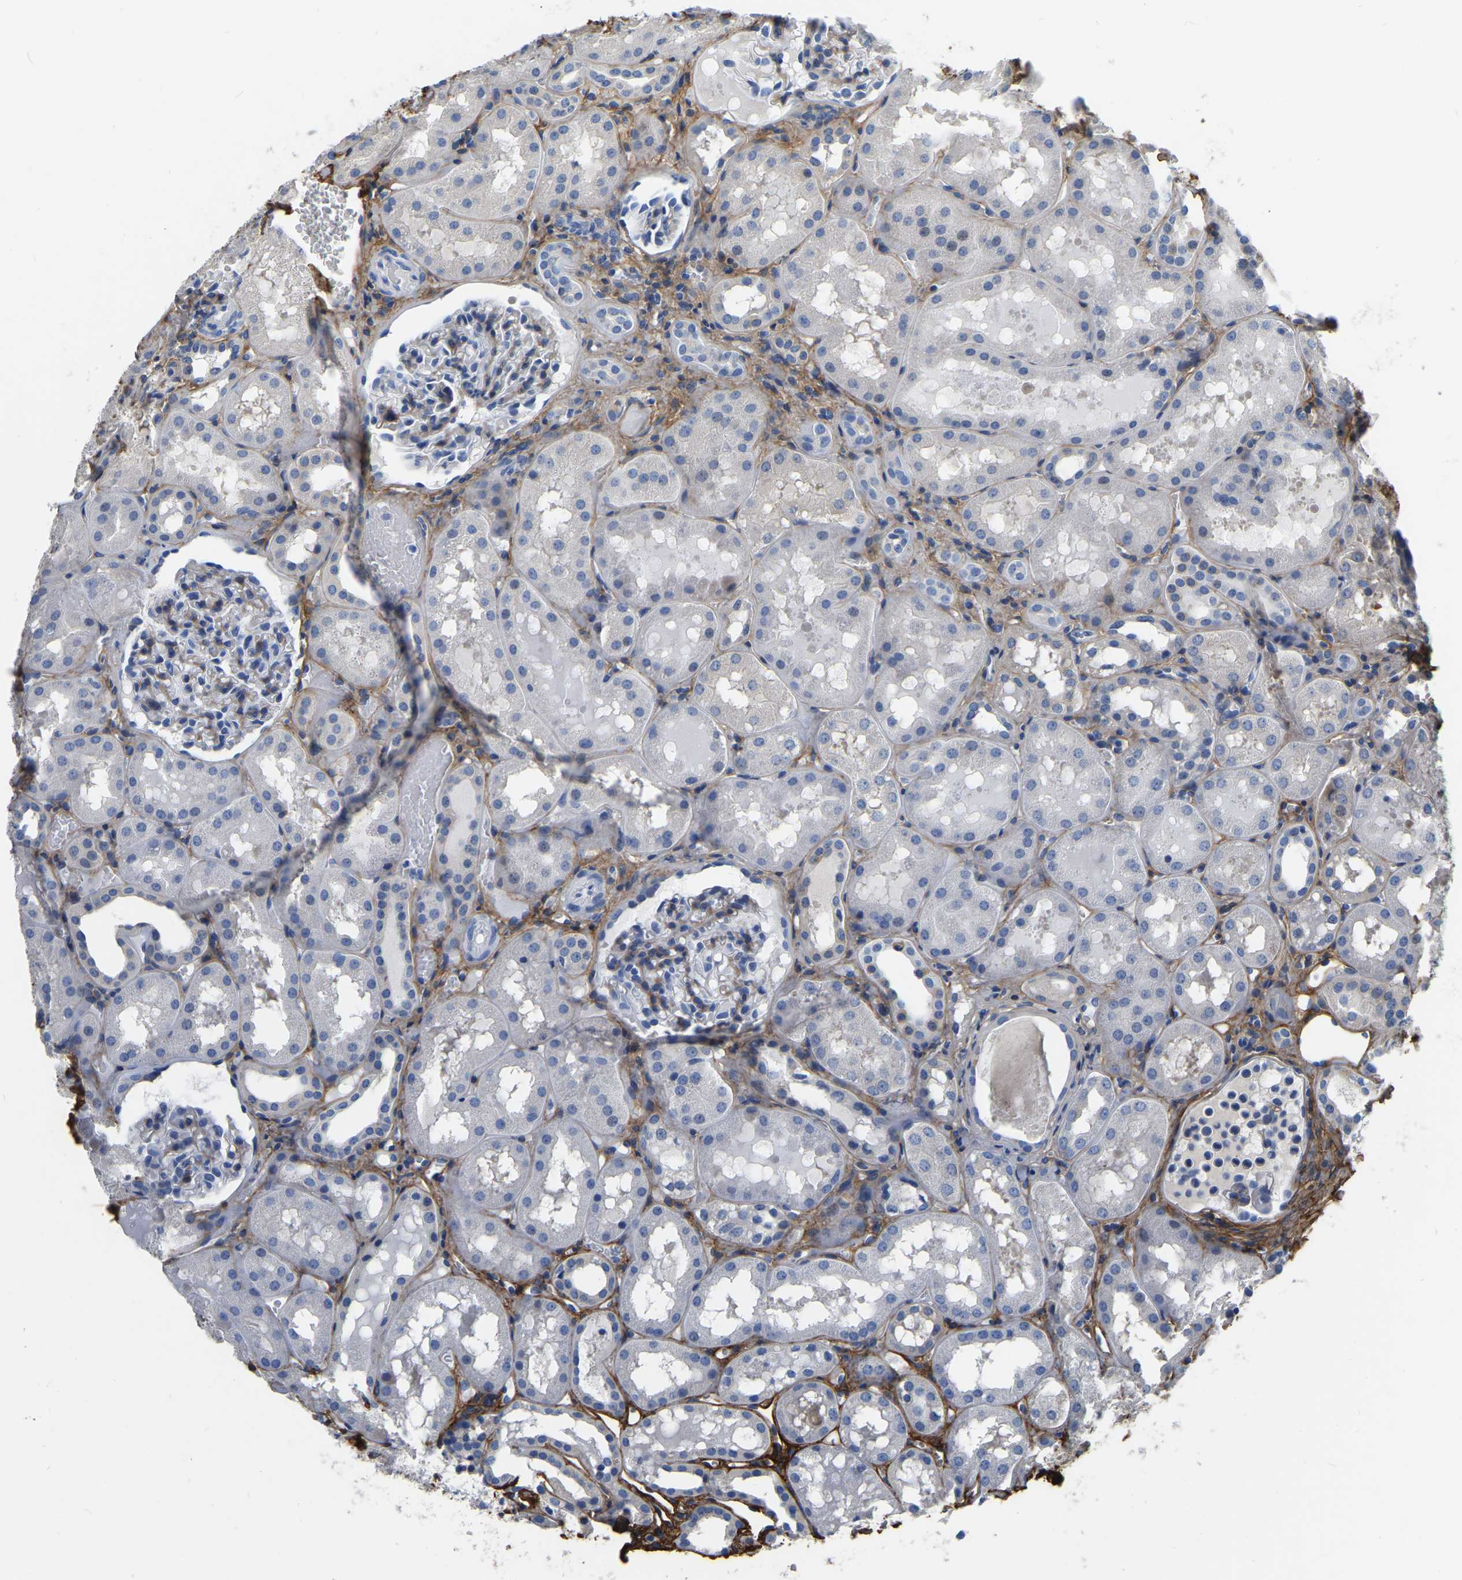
{"staining": {"intensity": "negative", "quantity": "none", "location": "none"}, "tissue": "kidney", "cell_type": "Cells in glomeruli", "image_type": "normal", "snomed": [{"axis": "morphology", "description": "Normal tissue, NOS"}, {"axis": "topography", "description": "Kidney"}, {"axis": "topography", "description": "Urinary bladder"}], "caption": "A high-resolution photomicrograph shows immunohistochemistry staining of benign kidney, which demonstrates no significant positivity in cells in glomeruli.", "gene": "COL6A1", "patient": {"sex": "male", "age": 16}}